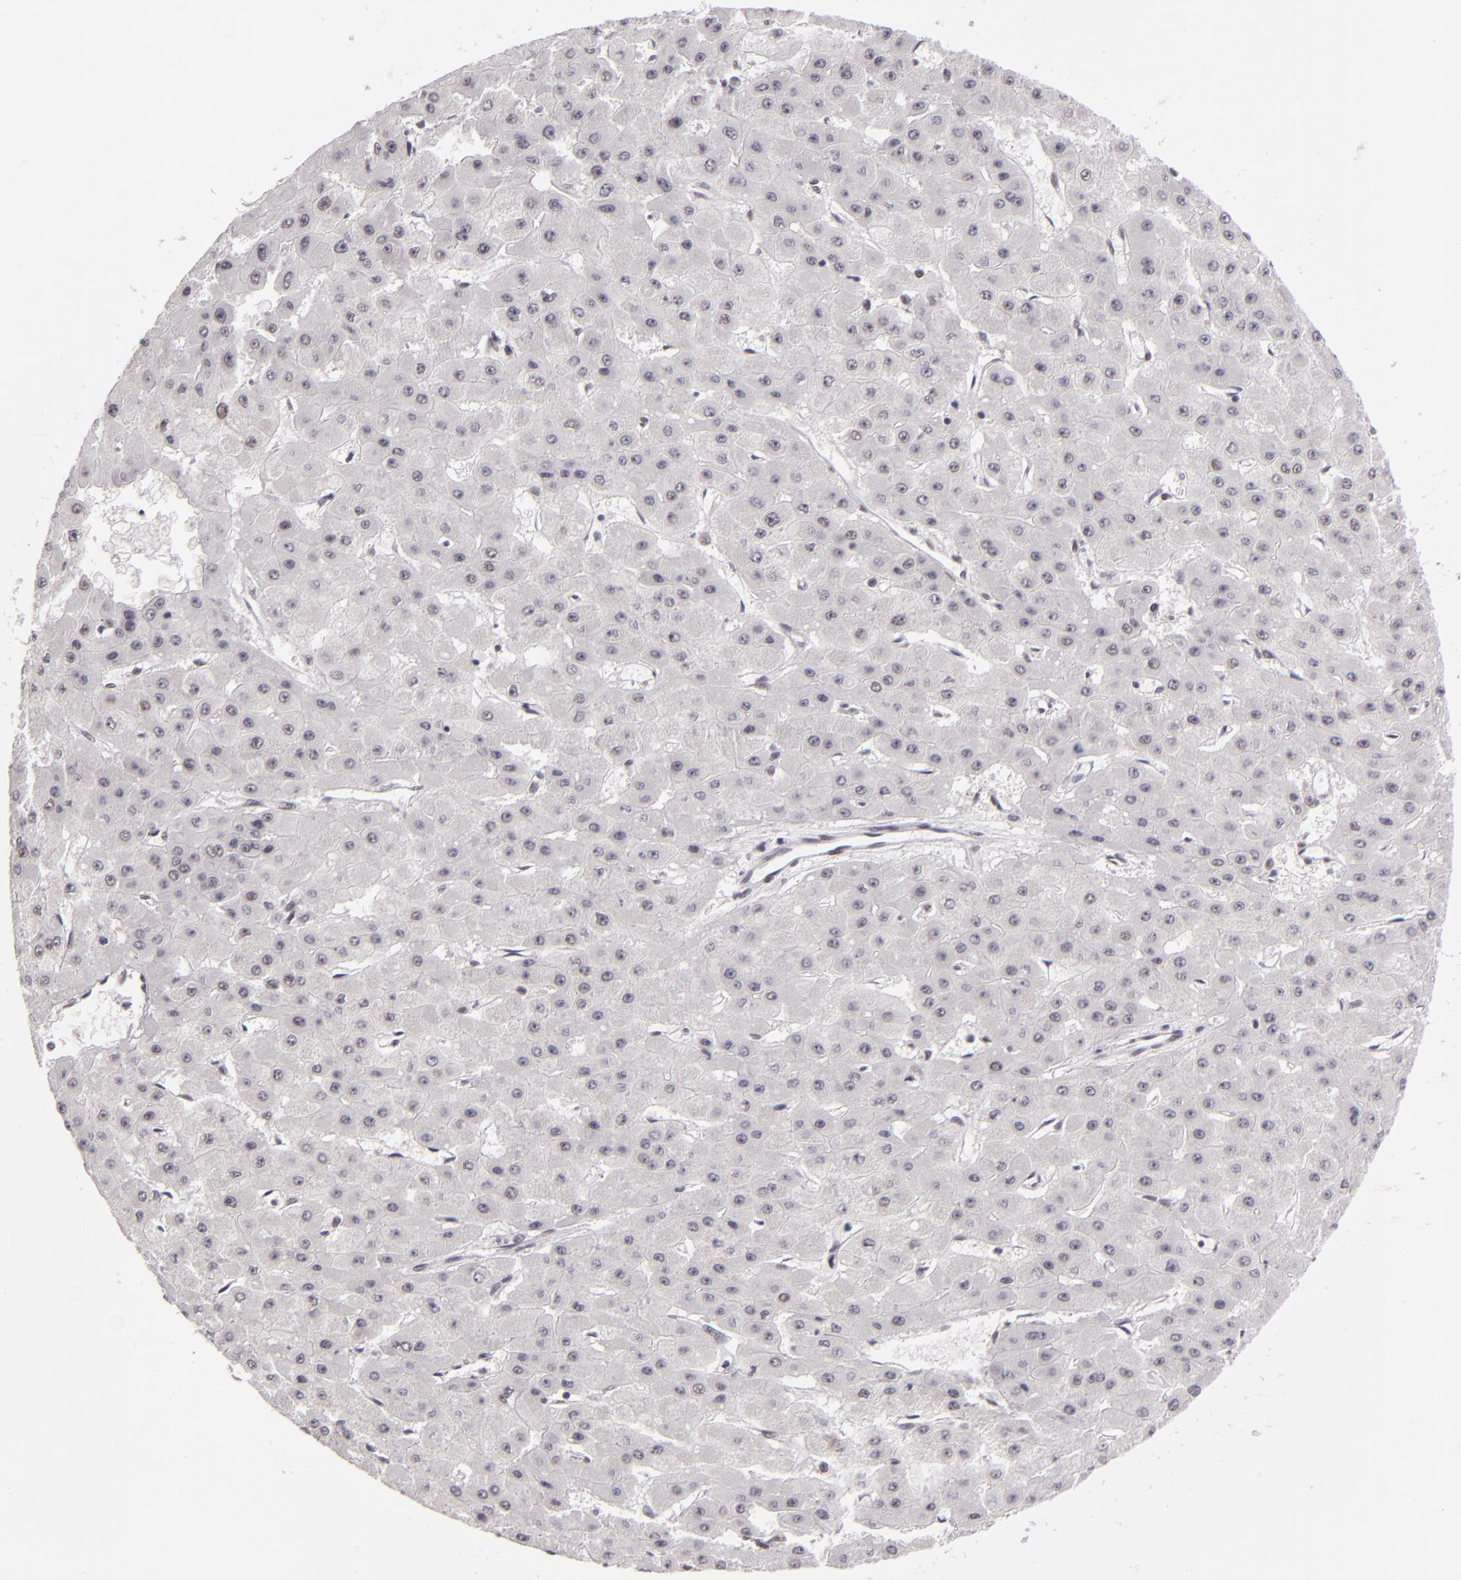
{"staining": {"intensity": "weak", "quantity": "<25%", "location": "nuclear"}, "tissue": "liver cancer", "cell_type": "Tumor cells", "image_type": "cancer", "snomed": [{"axis": "morphology", "description": "Carcinoma, Hepatocellular, NOS"}, {"axis": "topography", "description": "Liver"}], "caption": "High magnification brightfield microscopy of liver cancer (hepatocellular carcinoma) stained with DAB (brown) and counterstained with hematoxylin (blue): tumor cells show no significant staining.", "gene": "BRD8", "patient": {"sex": "female", "age": 52}}